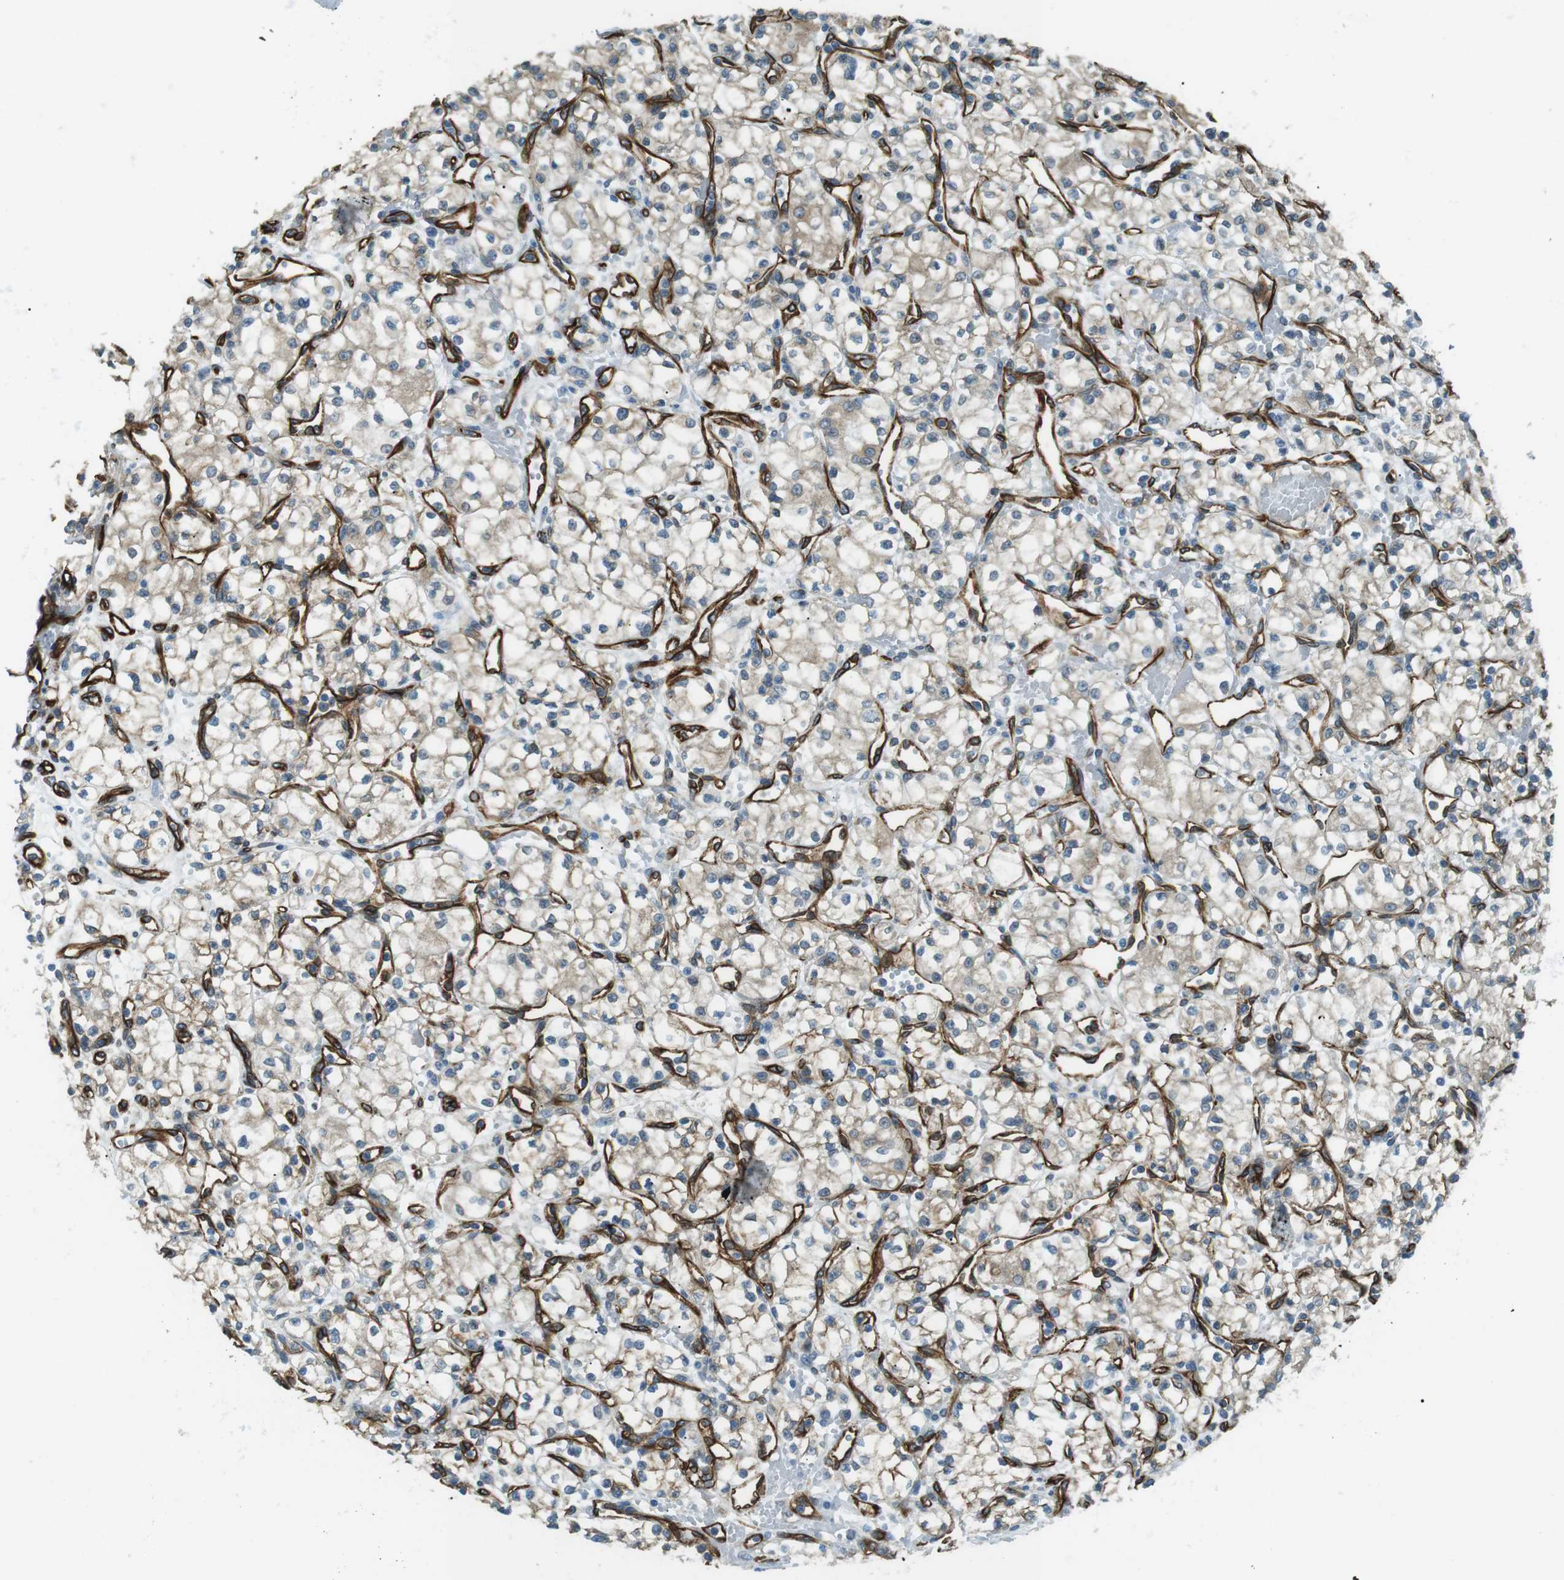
{"staining": {"intensity": "weak", "quantity": ">75%", "location": "cytoplasmic/membranous"}, "tissue": "renal cancer", "cell_type": "Tumor cells", "image_type": "cancer", "snomed": [{"axis": "morphology", "description": "Normal tissue, NOS"}, {"axis": "morphology", "description": "Adenocarcinoma, NOS"}, {"axis": "topography", "description": "Kidney"}], "caption": "Protein analysis of renal cancer tissue displays weak cytoplasmic/membranous positivity in about >75% of tumor cells.", "gene": "ODR4", "patient": {"sex": "male", "age": 59}}